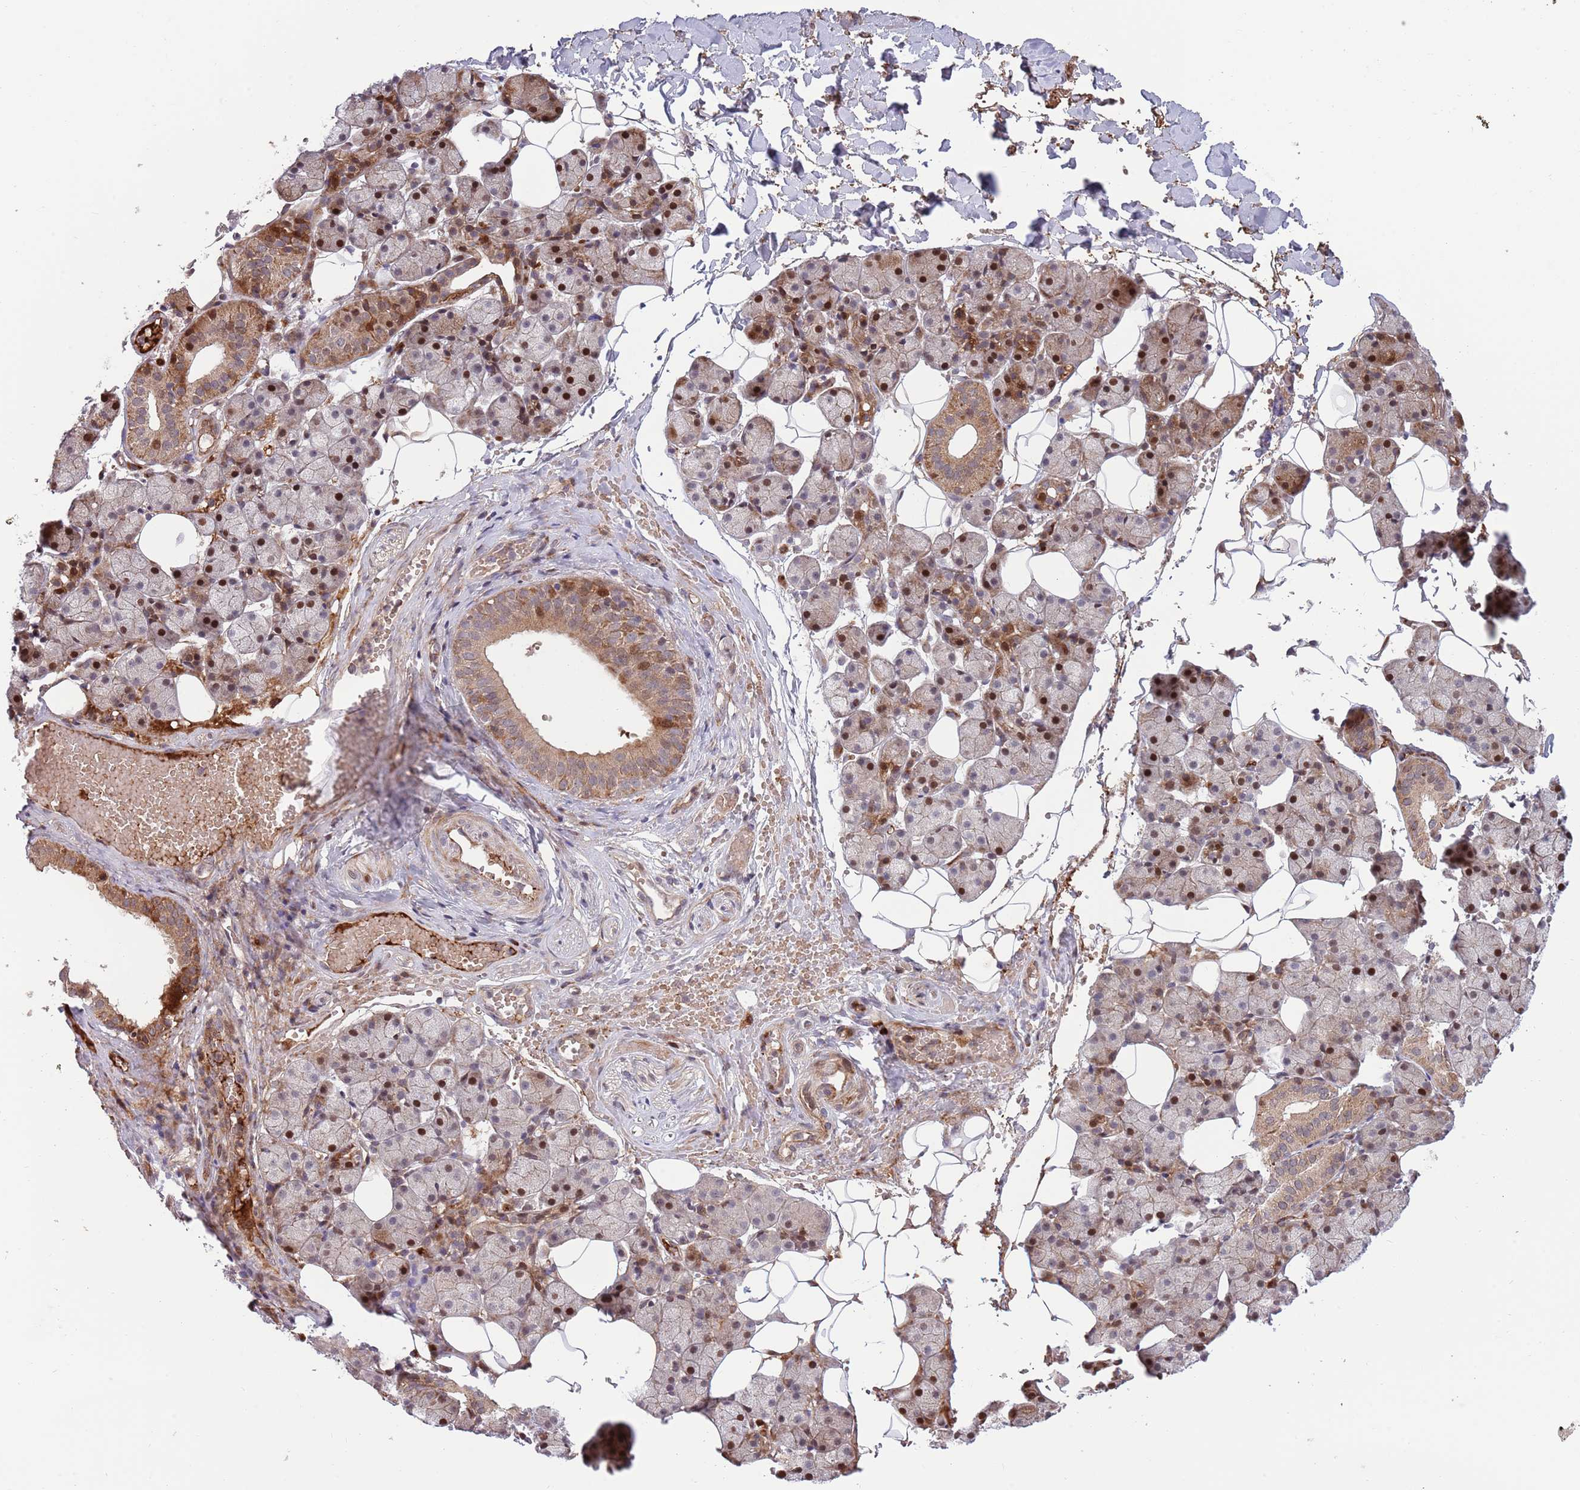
{"staining": {"intensity": "moderate", "quantity": ">75%", "location": "cytoplasmic/membranous,nuclear"}, "tissue": "salivary gland", "cell_type": "Glandular cells", "image_type": "normal", "snomed": [{"axis": "morphology", "description": "Normal tissue, NOS"}, {"axis": "topography", "description": "Salivary gland"}], "caption": "This histopathology image reveals immunohistochemistry (IHC) staining of unremarkable salivary gland, with medium moderate cytoplasmic/membranous,nuclear positivity in approximately >75% of glandular cells.", "gene": "NT5DC4", "patient": {"sex": "female", "age": 33}}